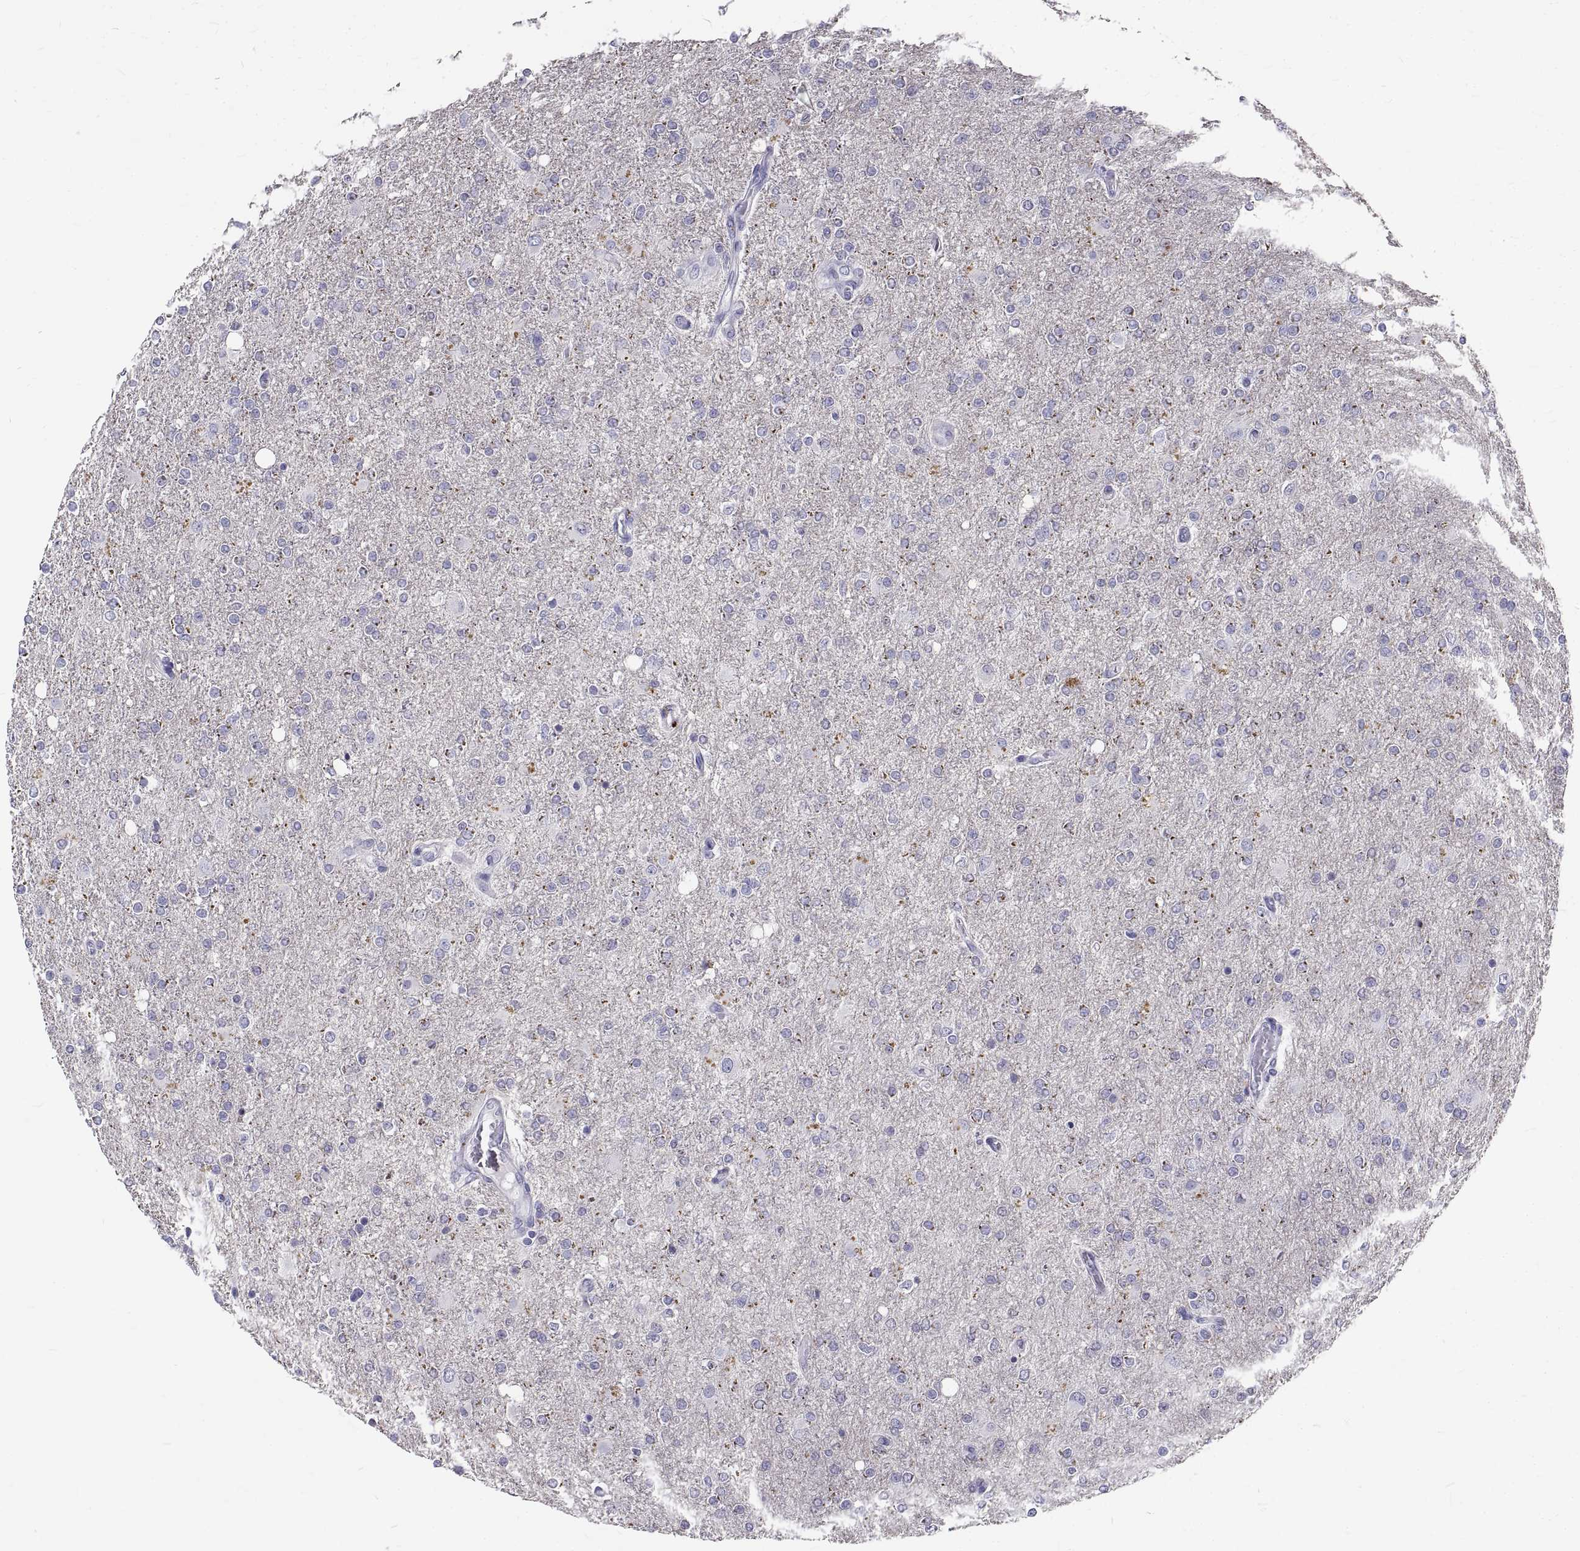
{"staining": {"intensity": "negative", "quantity": "none", "location": "none"}, "tissue": "glioma", "cell_type": "Tumor cells", "image_type": "cancer", "snomed": [{"axis": "morphology", "description": "Glioma, malignant, High grade"}, {"axis": "topography", "description": "Cerebral cortex"}], "caption": "Immunohistochemical staining of malignant glioma (high-grade) reveals no significant positivity in tumor cells.", "gene": "GNG12", "patient": {"sex": "male", "age": 70}}